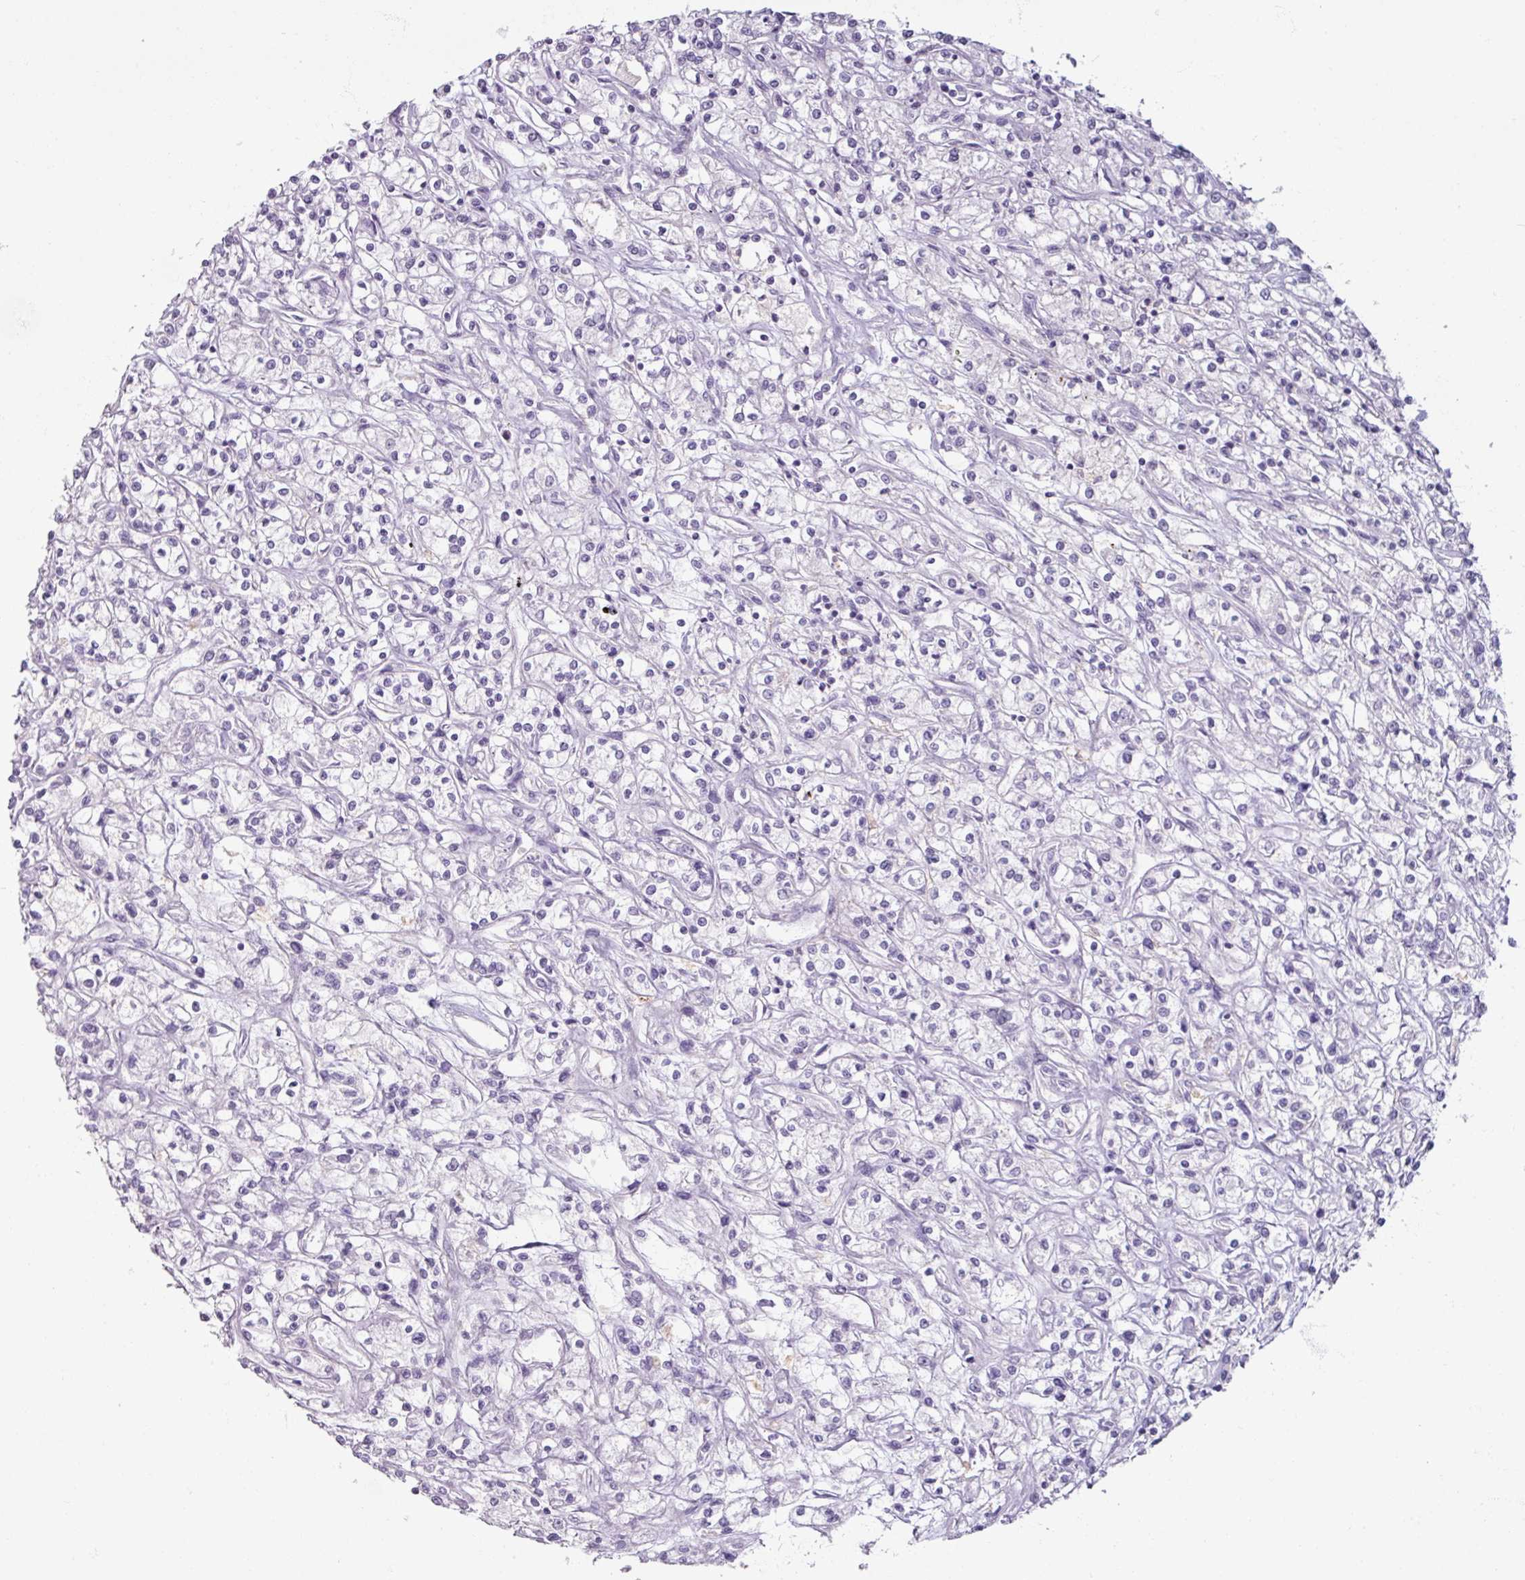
{"staining": {"intensity": "negative", "quantity": "none", "location": "none"}, "tissue": "renal cancer", "cell_type": "Tumor cells", "image_type": "cancer", "snomed": [{"axis": "morphology", "description": "Adenocarcinoma, NOS"}, {"axis": "topography", "description": "Kidney"}], "caption": "Immunohistochemistry image of human renal adenocarcinoma stained for a protein (brown), which shows no expression in tumor cells.", "gene": "SLC27A5", "patient": {"sex": "female", "age": 59}}